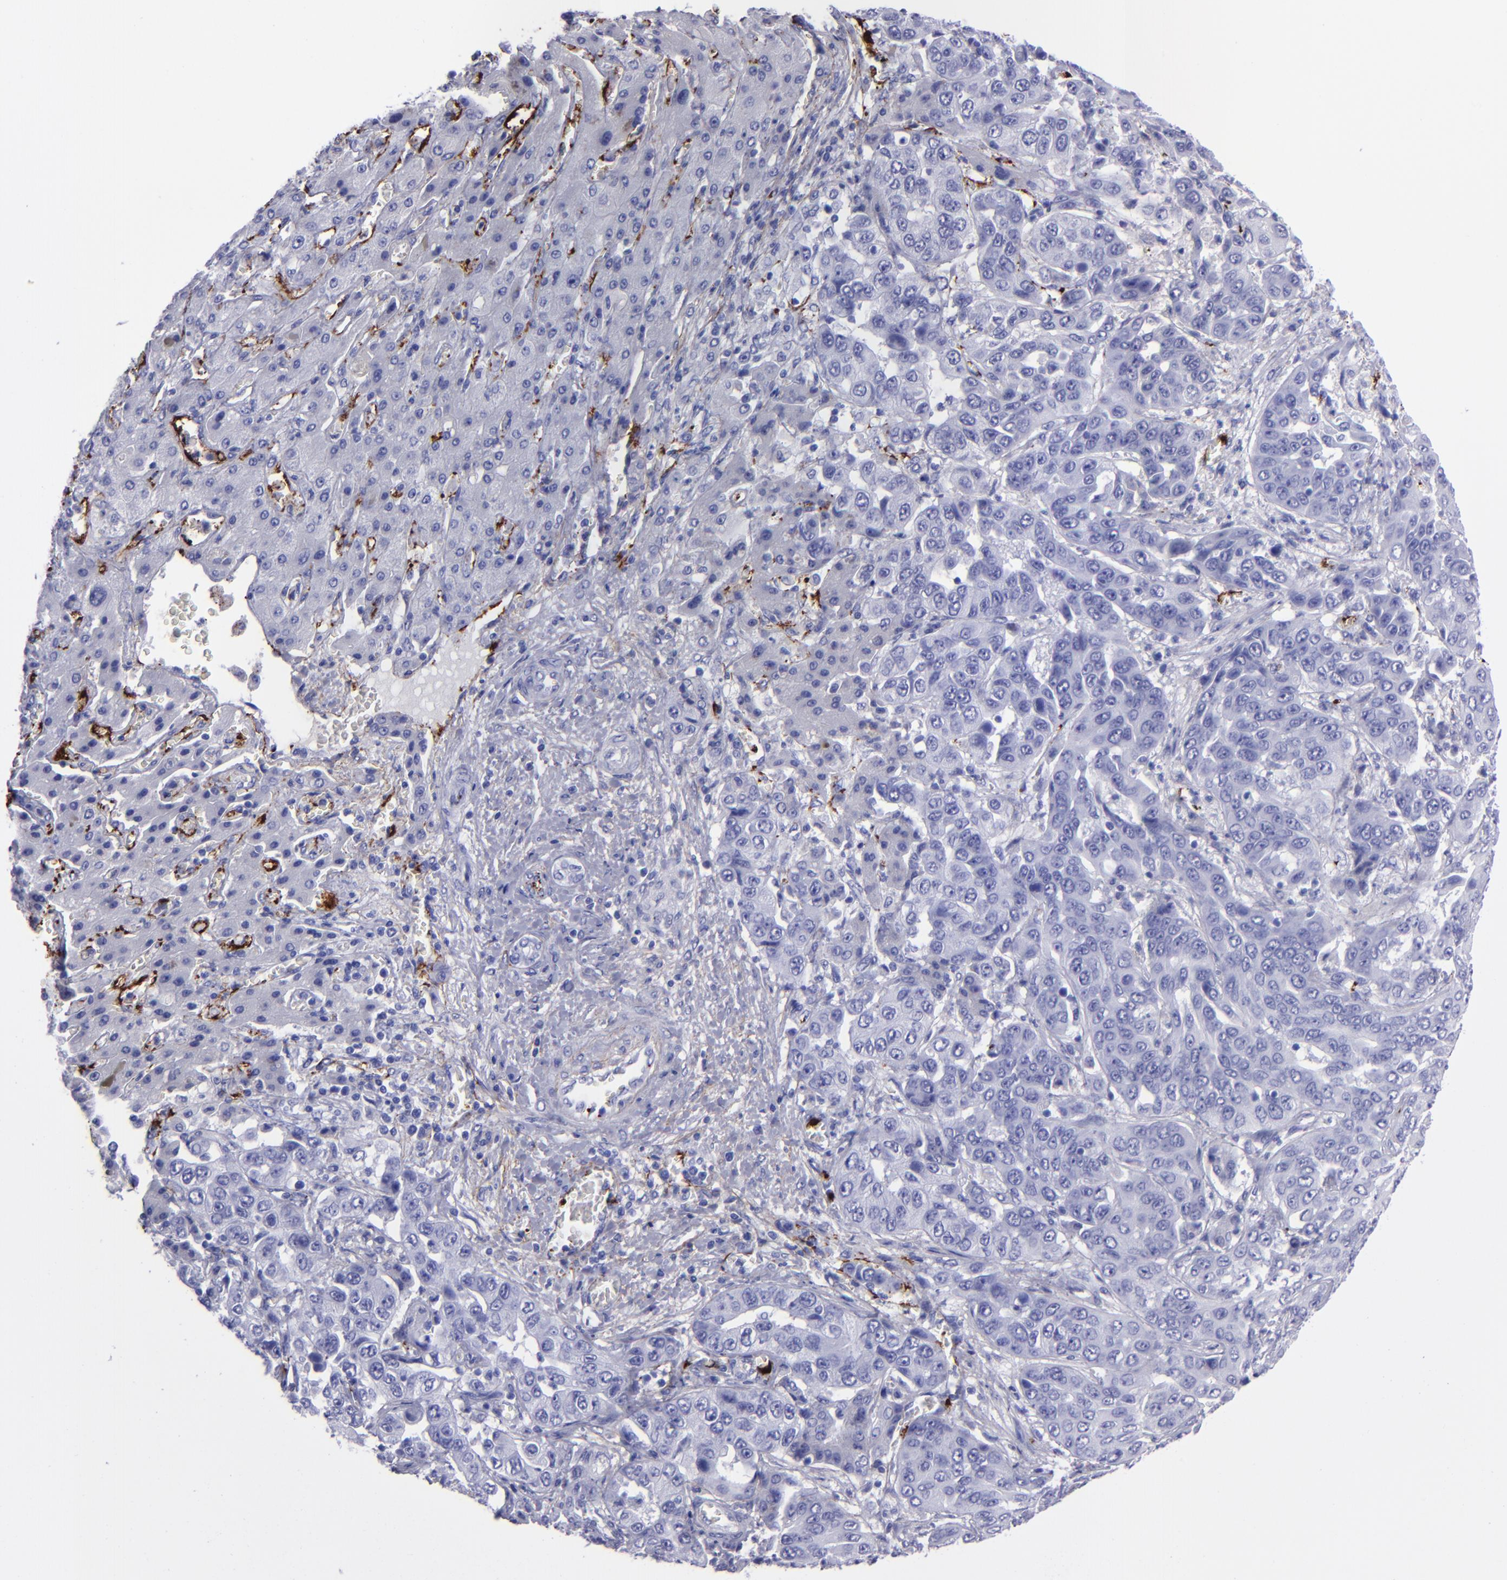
{"staining": {"intensity": "negative", "quantity": "none", "location": "none"}, "tissue": "liver cancer", "cell_type": "Tumor cells", "image_type": "cancer", "snomed": [{"axis": "morphology", "description": "Cholangiocarcinoma"}, {"axis": "topography", "description": "Liver"}], "caption": "Immunohistochemistry (IHC) of human liver cholangiocarcinoma exhibits no expression in tumor cells.", "gene": "EFCAB13", "patient": {"sex": "female", "age": 52}}